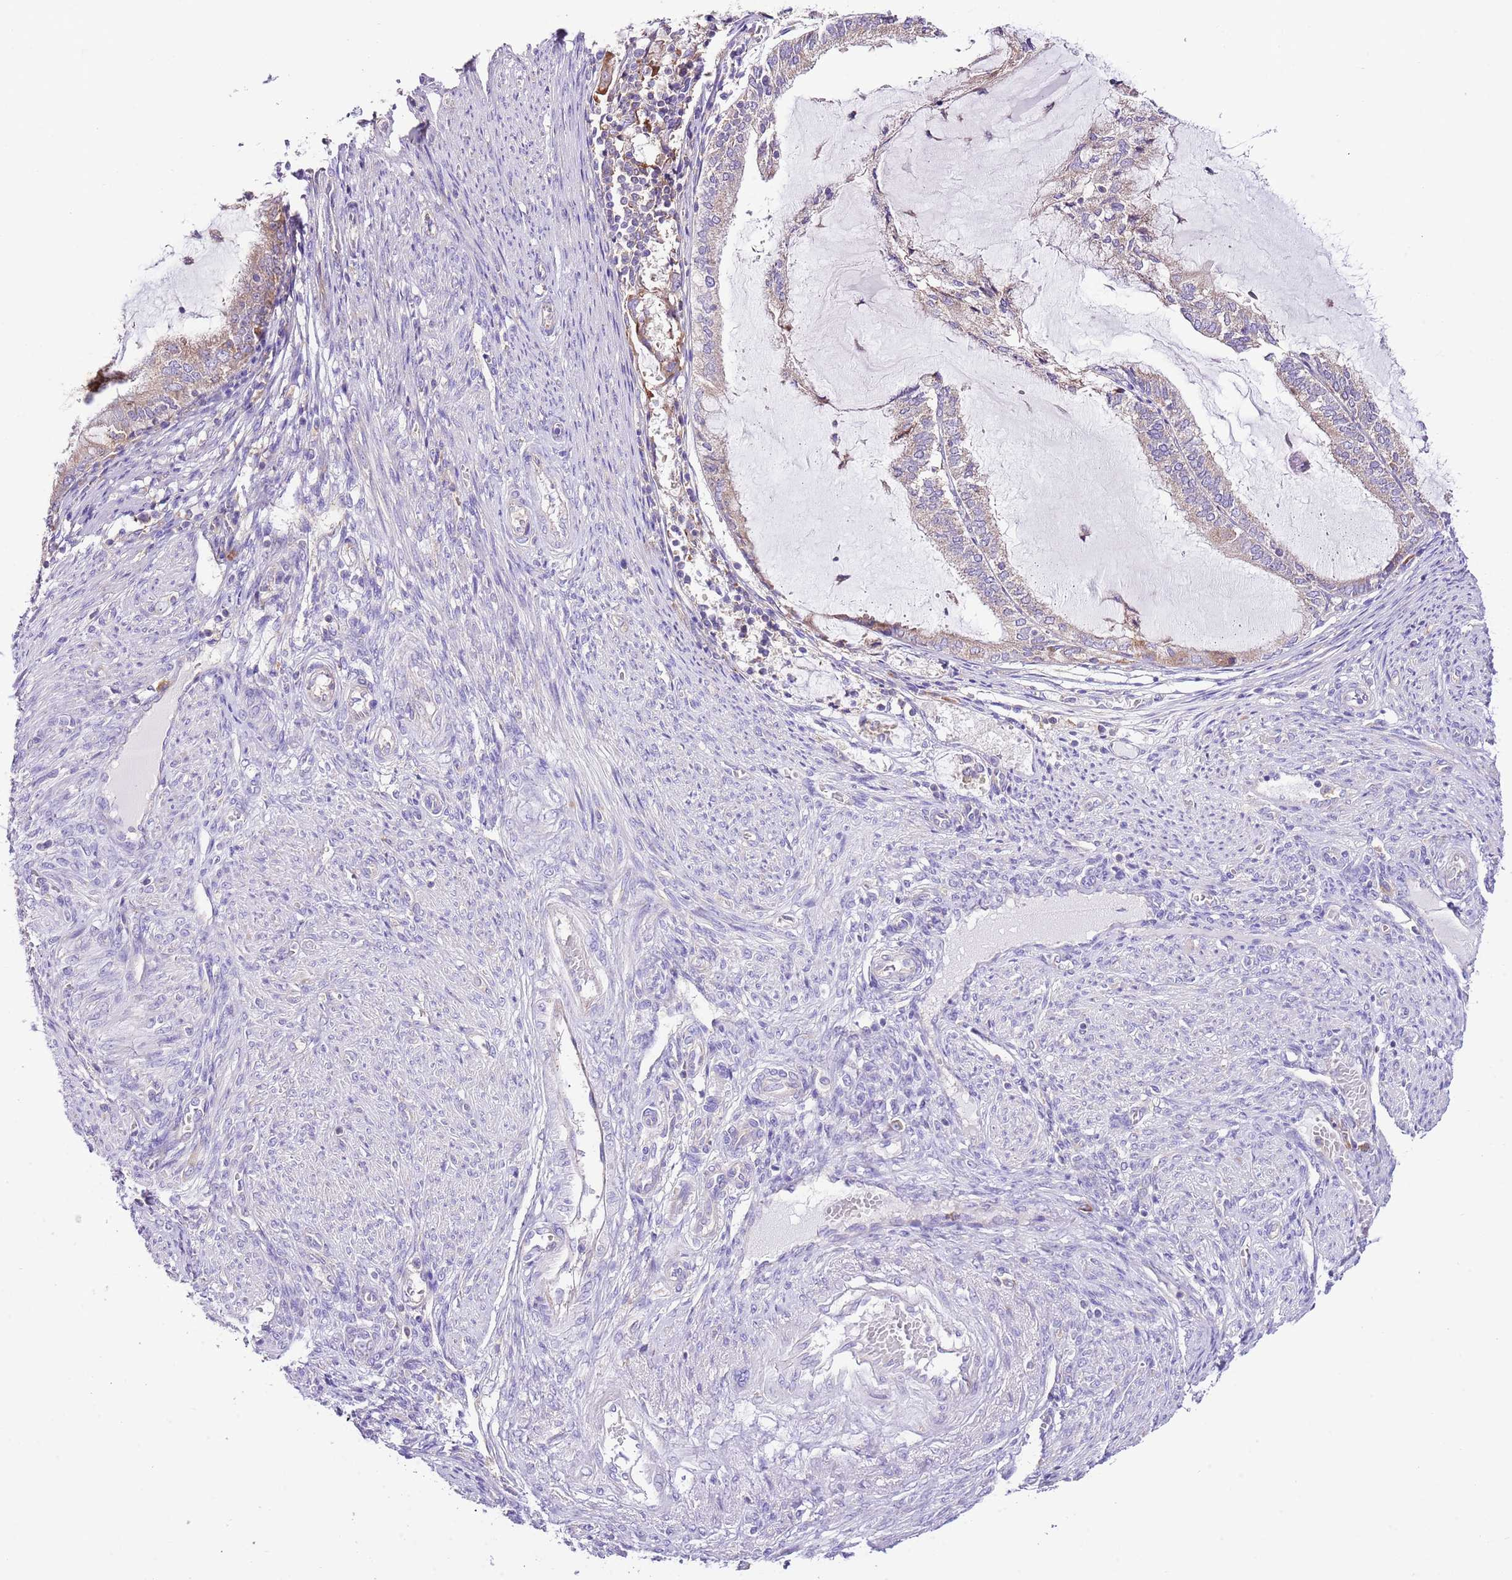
{"staining": {"intensity": "moderate", "quantity": ">75%", "location": "cytoplasmic/membranous"}, "tissue": "endometrial cancer", "cell_type": "Tumor cells", "image_type": "cancer", "snomed": [{"axis": "morphology", "description": "Adenocarcinoma, NOS"}, {"axis": "topography", "description": "Endometrium"}], "caption": "Protein positivity by immunohistochemistry (IHC) exhibits moderate cytoplasmic/membranous staining in about >75% of tumor cells in adenocarcinoma (endometrial).", "gene": "RPS10", "patient": {"sex": "female", "age": 81}}